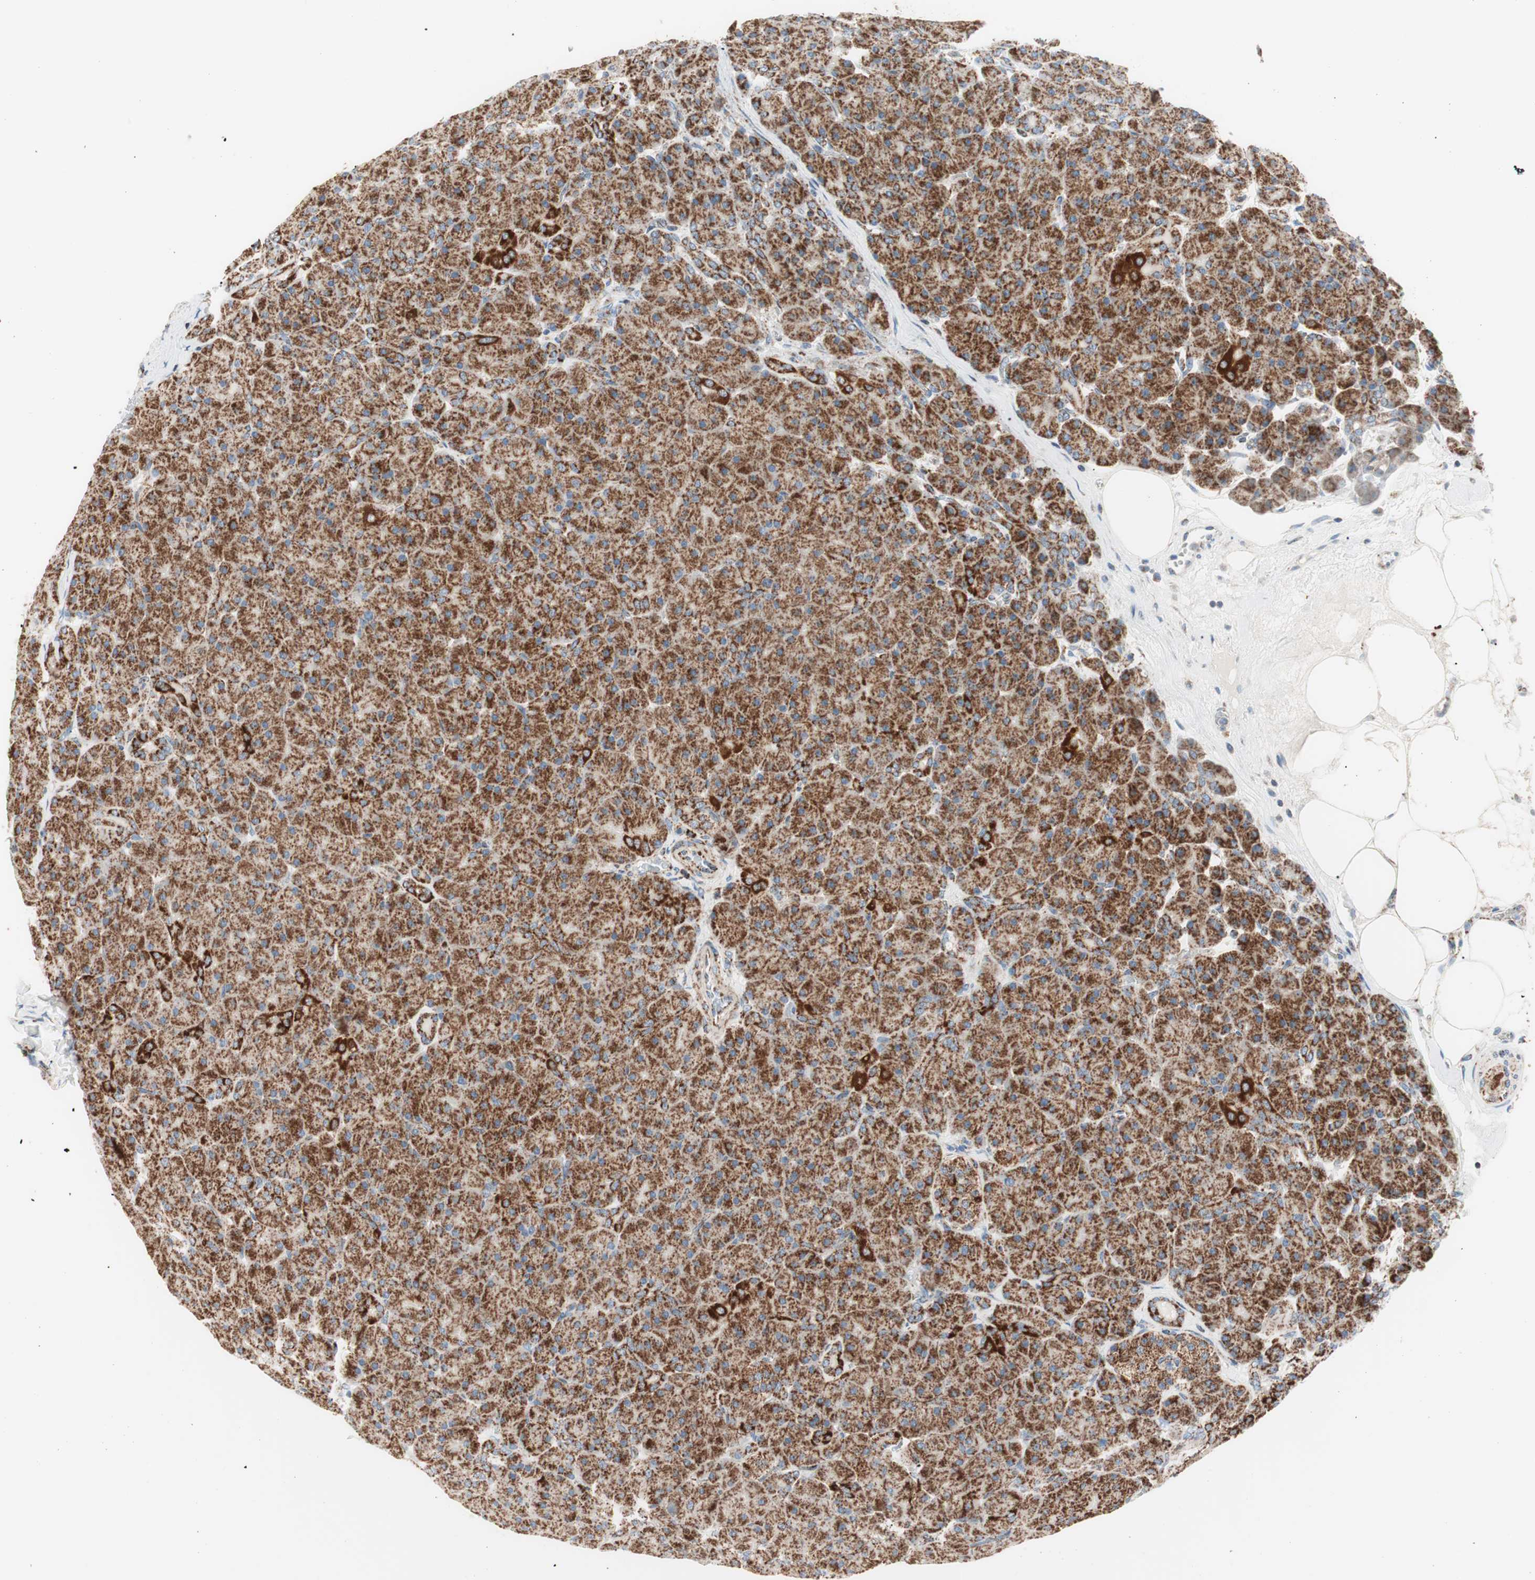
{"staining": {"intensity": "strong", "quantity": ">75%", "location": "cytoplasmic/membranous"}, "tissue": "pancreas", "cell_type": "Exocrine glandular cells", "image_type": "normal", "snomed": [{"axis": "morphology", "description": "Normal tissue, NOS"}, {"axis": "topography", "description": "Pancreas"}], "caption": "Exocrine glandular cells demonstrate strong cytoplasmic/membranous expression in approximately >75% of cells in benign pancreas.", "gene": "TOMM20", "patient": {"sex": "male", "age": 66}}